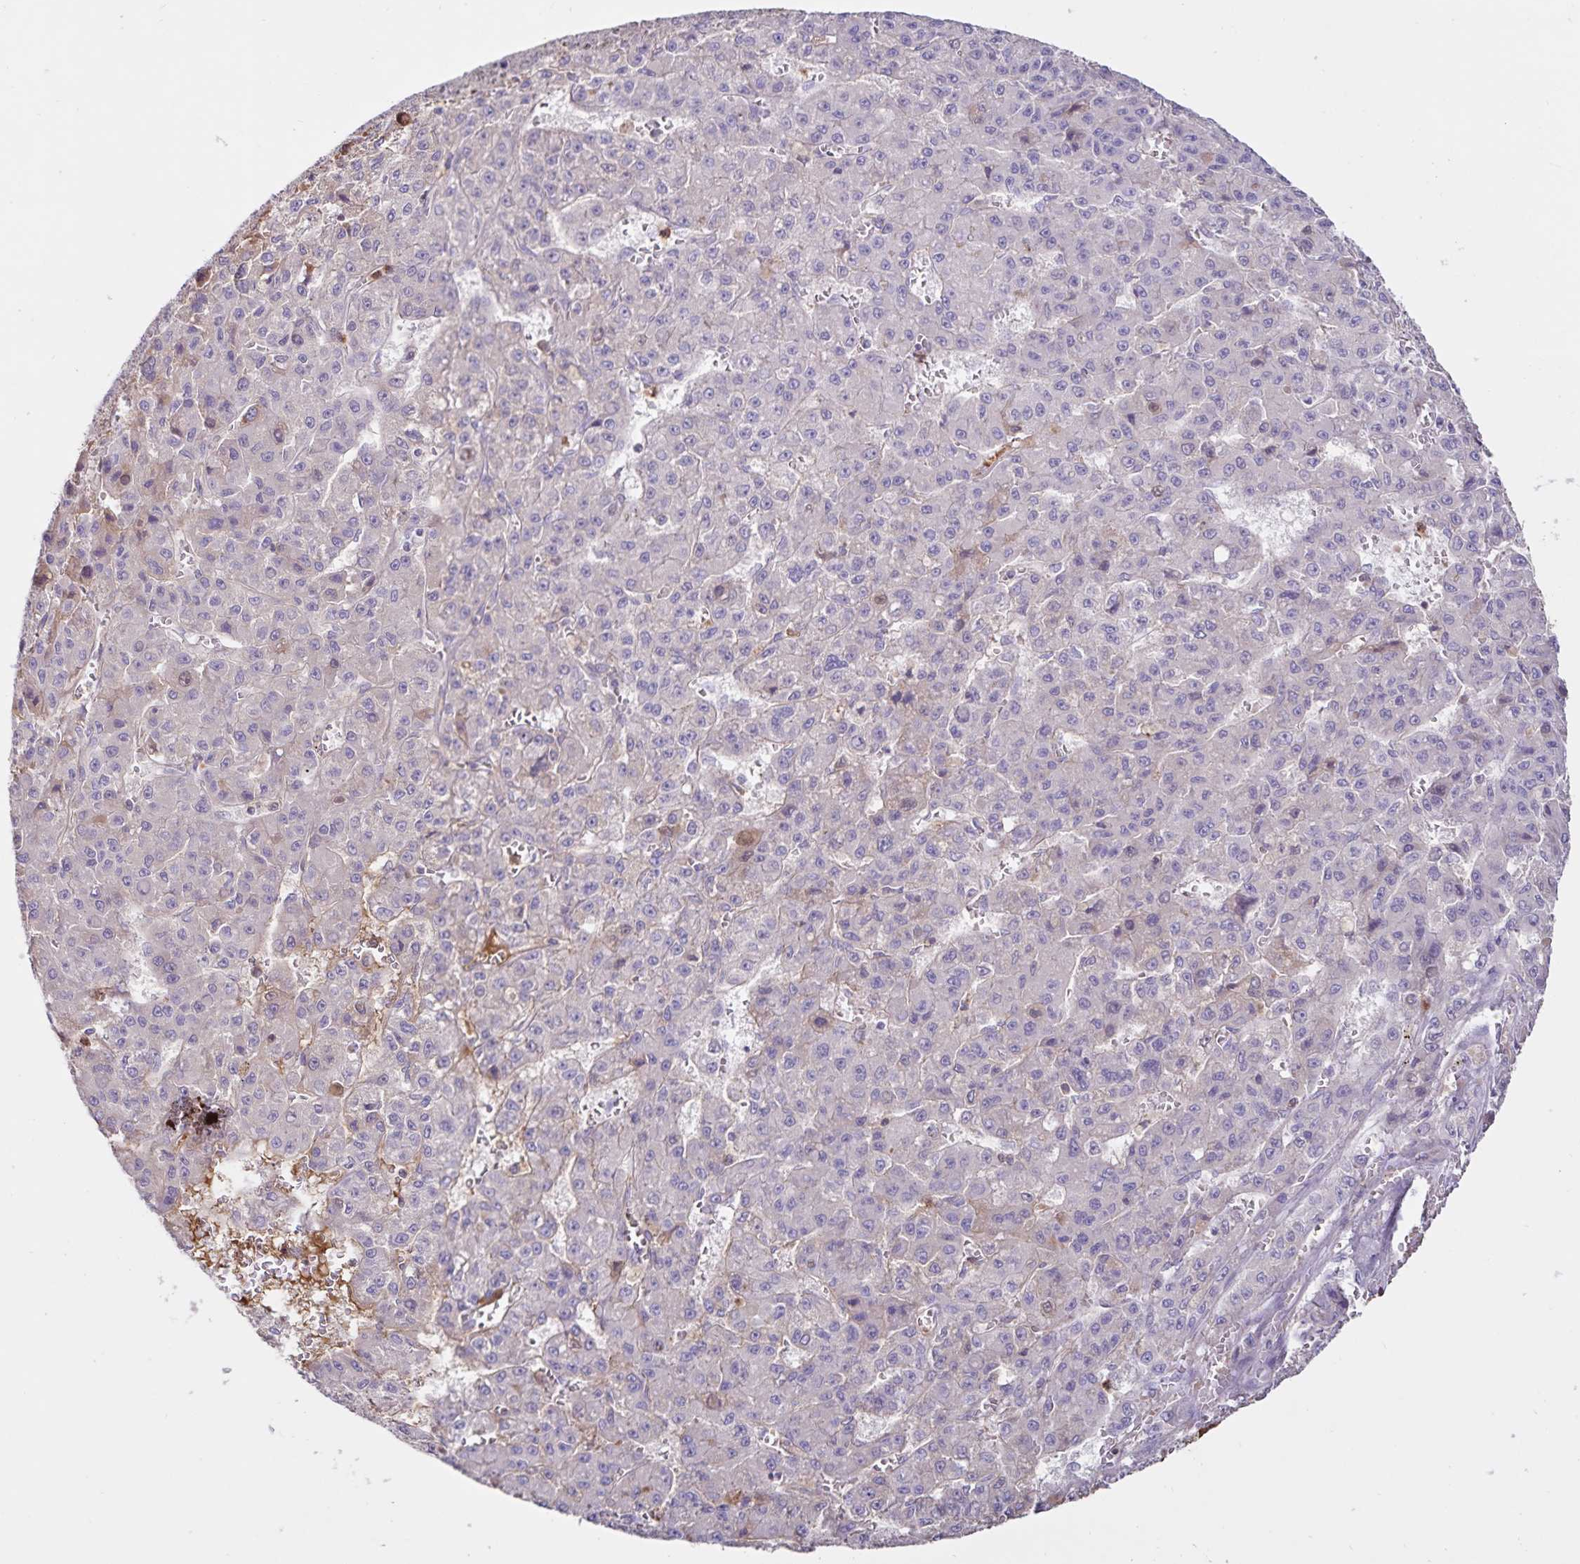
{"staining": {"intensity": "negative", "quantity": "none", "location": "none"}, "tissue": "liver cancer", "cell_type": "Tumor cells", "image_type": "cancer", "snomed": [{"axis": "morphology", "description": "Carcinoma, Hepatocellular, NOS"}, {"axis": "topography", "description": "Liver"}], "caption": "There is no significant positivity in tumor cells of liver cancer (hepatocellular carcinoma).", "gene": "FGG", "patient": {"sex": "male", "age": 70}}